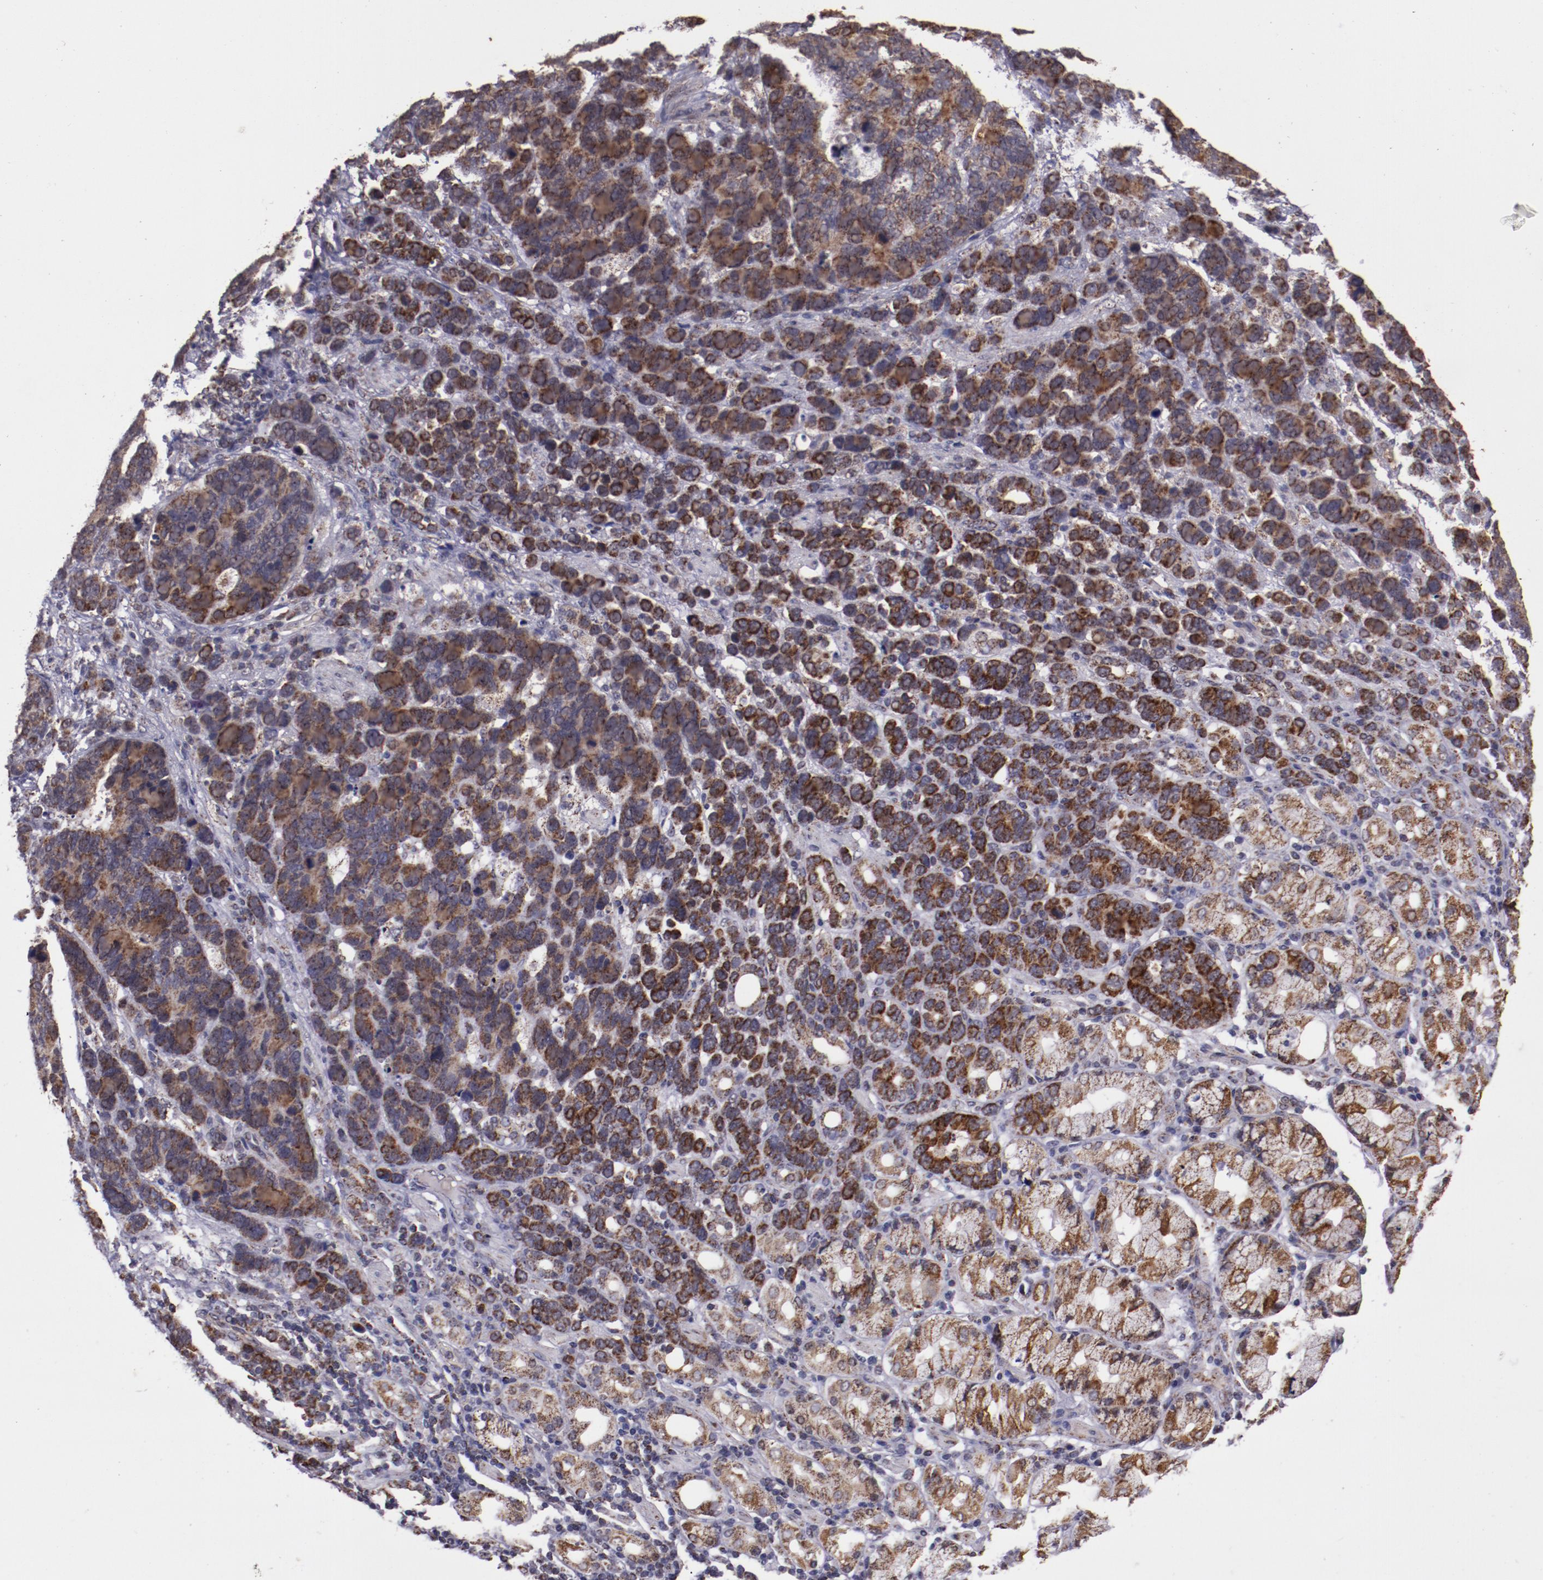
{"staining": {"intensity": "strong", "quantity": ">75%", "location": "cytoplasmic/membranous"}, "tissue": "stomach cancer", "cell_type": "Tumor cells", "image_type": "cancer", "snomed": [{"axis": "morphology", "description": "Adenocarcinoma, NOS"}, {"axis": "topography", "description": "Stomach, upper"}], "caption": "Human stomach adenocarcinoma stained for a protein (brown) reveals strong cytoplasmic/membranous positive positivity in about >75% of tumor cells.", "gene": "LONP1", "patient": {"sex": "male", "age": 71}}